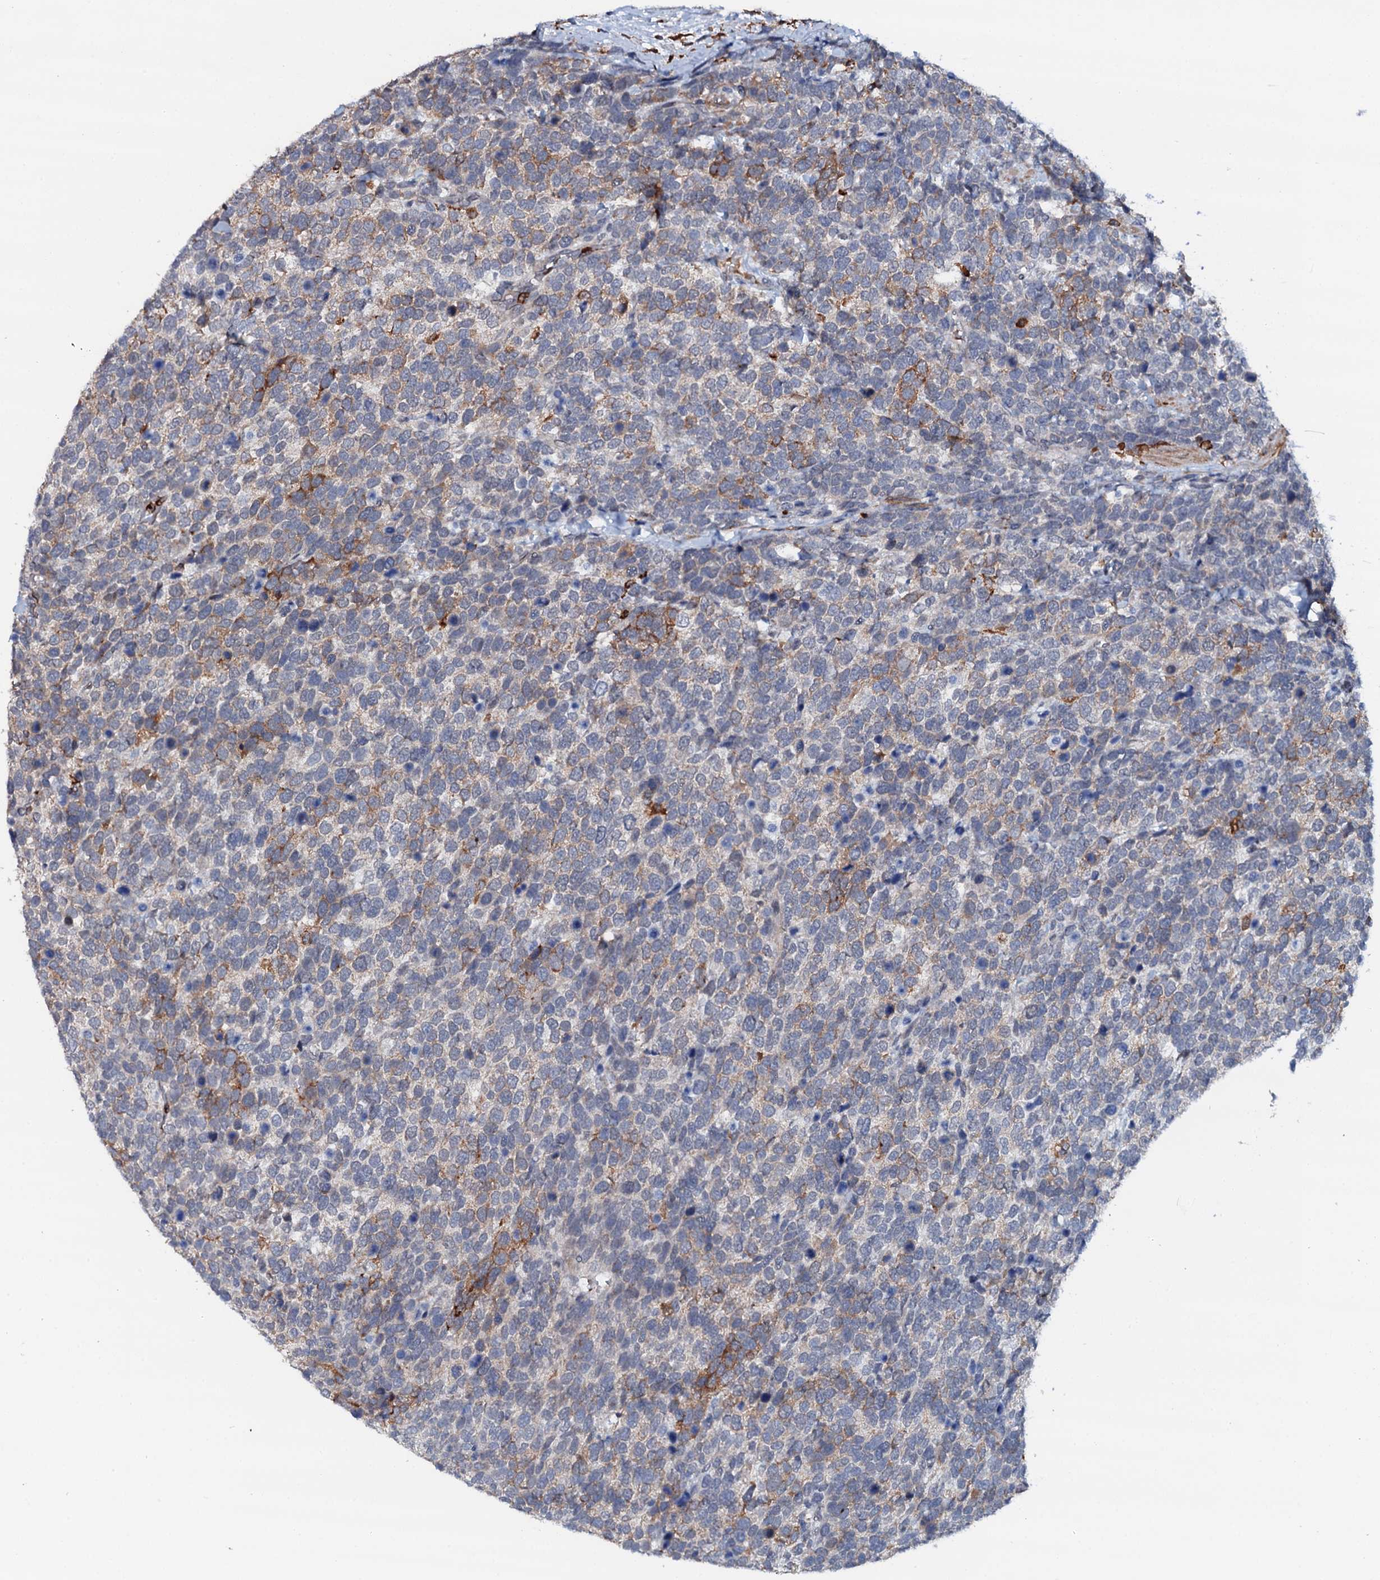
{"staining": {"intensity": "moderate", "quantity": "<25%", "location": "cytoplasmic/membranous"}, "tissue": "urothelial cancer", "cell_type": "Tumor cells", "image_type": "cancer", "snomed": [{"axis": "morphology", "description": "Urothelial carcinoma, High grade"}, {"axis": "topography", "description": "Urinary bladder"}], "caption": "An IHC histopathology image of tumor tissue is shown. Protein staining in brown labels moderate cytoplasmic/membranous positivity in high-grade urothelial carcinoma within tumor cells.", "gene": "VAMP8", "patient": {"sex": "female", "age": 82}}